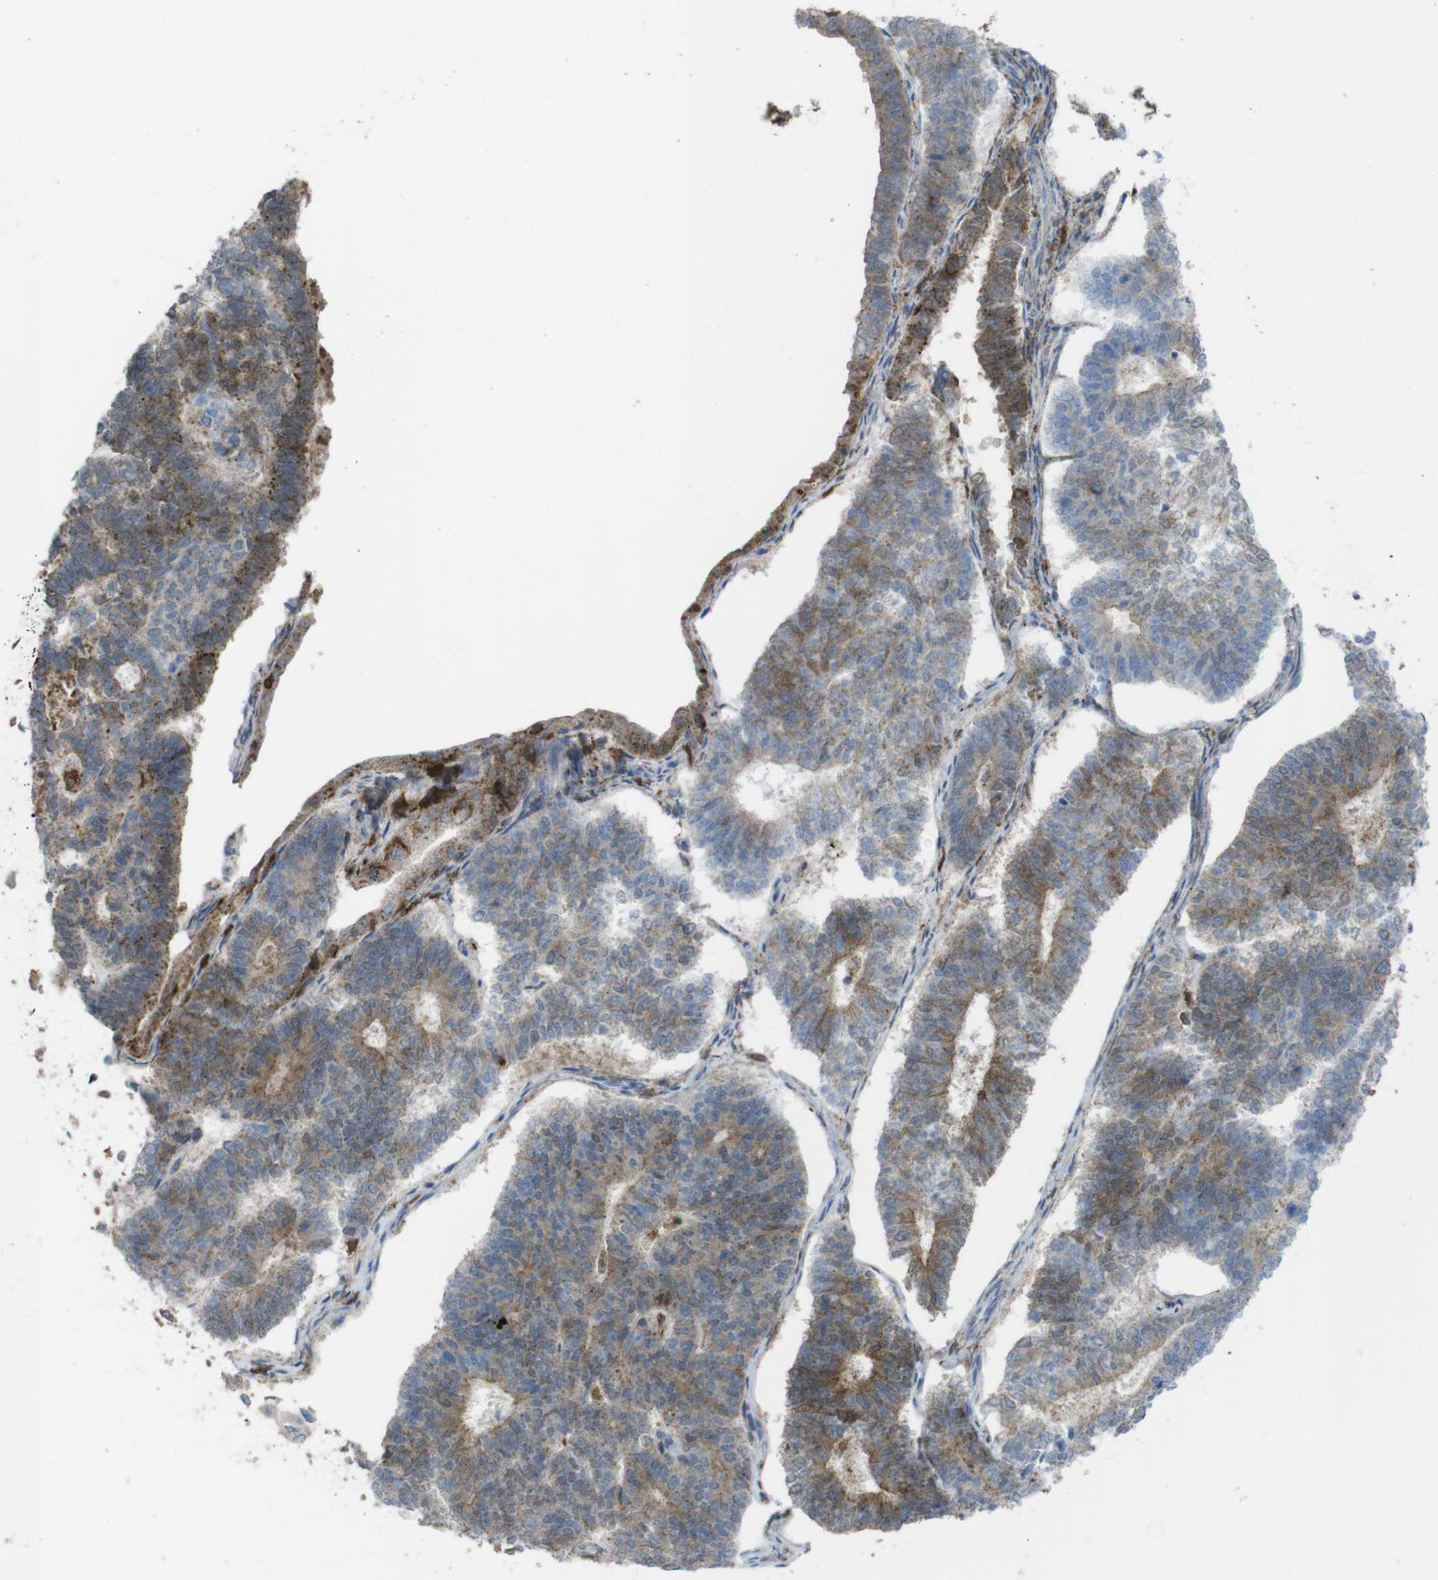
{"staining": {"intensity": "moderate", "quantity": "25%-75%", "location": "cytoplasmic/membranous"}, "tissue": "endometrial cancer", "cell_type": "Tumor cells", "image_type": "cancer", "snomed": [{"axis": "morphology", "description": "Adenocarcinoma, NOS"}, {"axis": "topography", "description": "Endometrium"}], "caption": "A photomicrograph of endometrial cancer stained for a protein displays moderate cytoplasmic/membranous brown staining in tumor cells.", "gene": "PRKCD", "patient": {"sex": "female", "age": 70}}